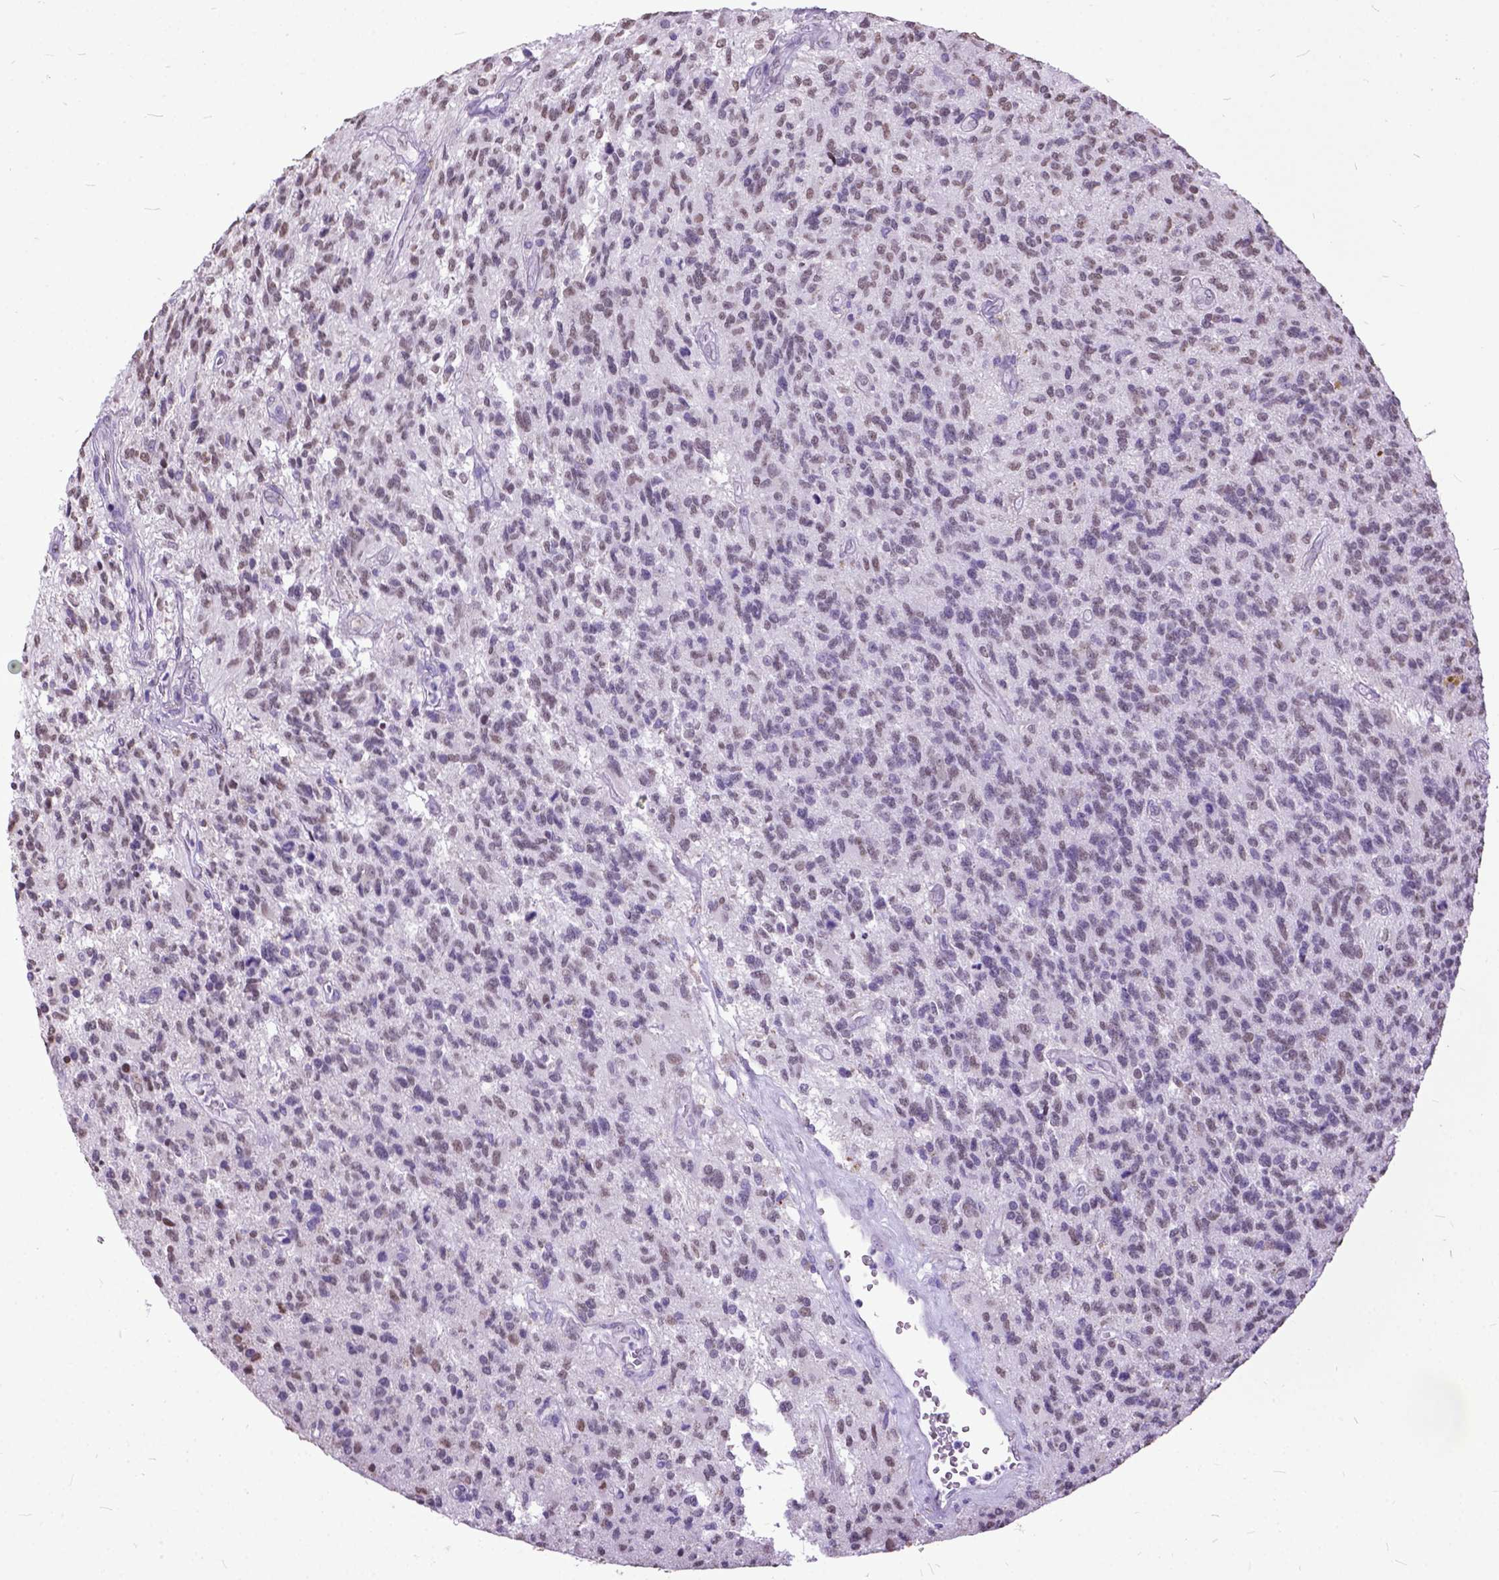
{"staining": {"intensity": "weak", "quantity": "25%-75%", "location": "nuclear"}, "tissue": "glioma", "cell_type": "Tumor cells", "image_type": "cancer", "snomed": [{"axis": "morphology", "description": "Glioma, malignant, High grade"}, {"axis": "topography", "description": "Brain"}], "caption": "There is low levels of weak nuclear staining in tumor cells of malignant glioma (high-grade), as demonstrated by immunohistochemical staining (brown color).", "gene": "MARCHF10", "patient": {"sex": "male", "age": 56}}